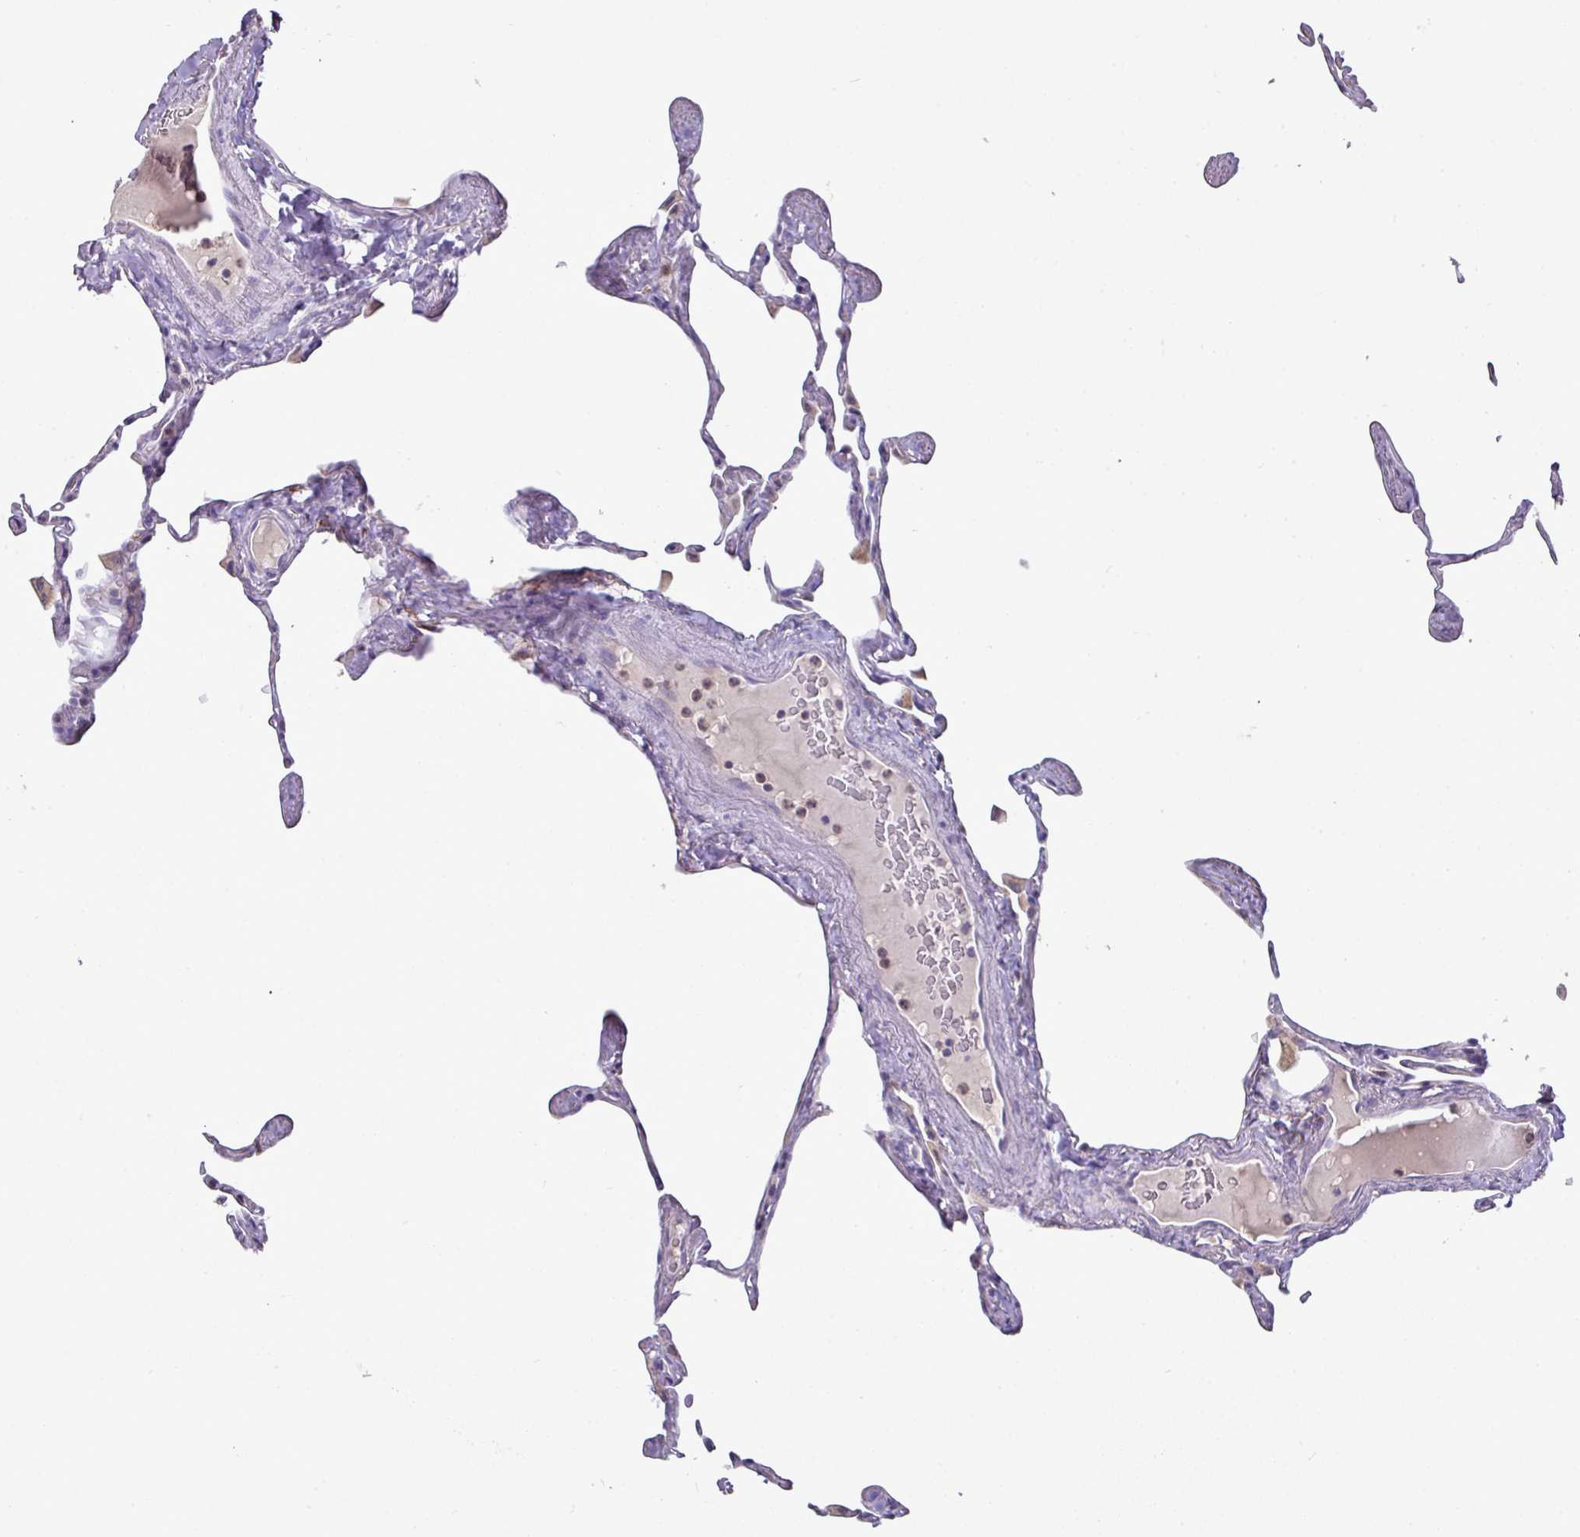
{"staining": {"intensity": "moderate", "quantity": "<25%", "location": "cytoplasmic/membranous"}, "tissue": "lung", "cell_type": "Alveolar cells", "image_type": "normal", "snomed": [{"axis": "morphology", "description": "Normal tissue, NOS"}, {"axis": "topography", "description": "Lung"}], "caption": "A micrograph of human lung stained for a protein demonstrates moderate cytoplasmic/membranous brown staining in alveolar cells. The staining is performed using DAB brown chromogen to label protein expression. The nuclei are counter-stained blue using hematoxylin.", "gene": "TRAPPC1", "patient": {"sex": "male", "age": 65}}